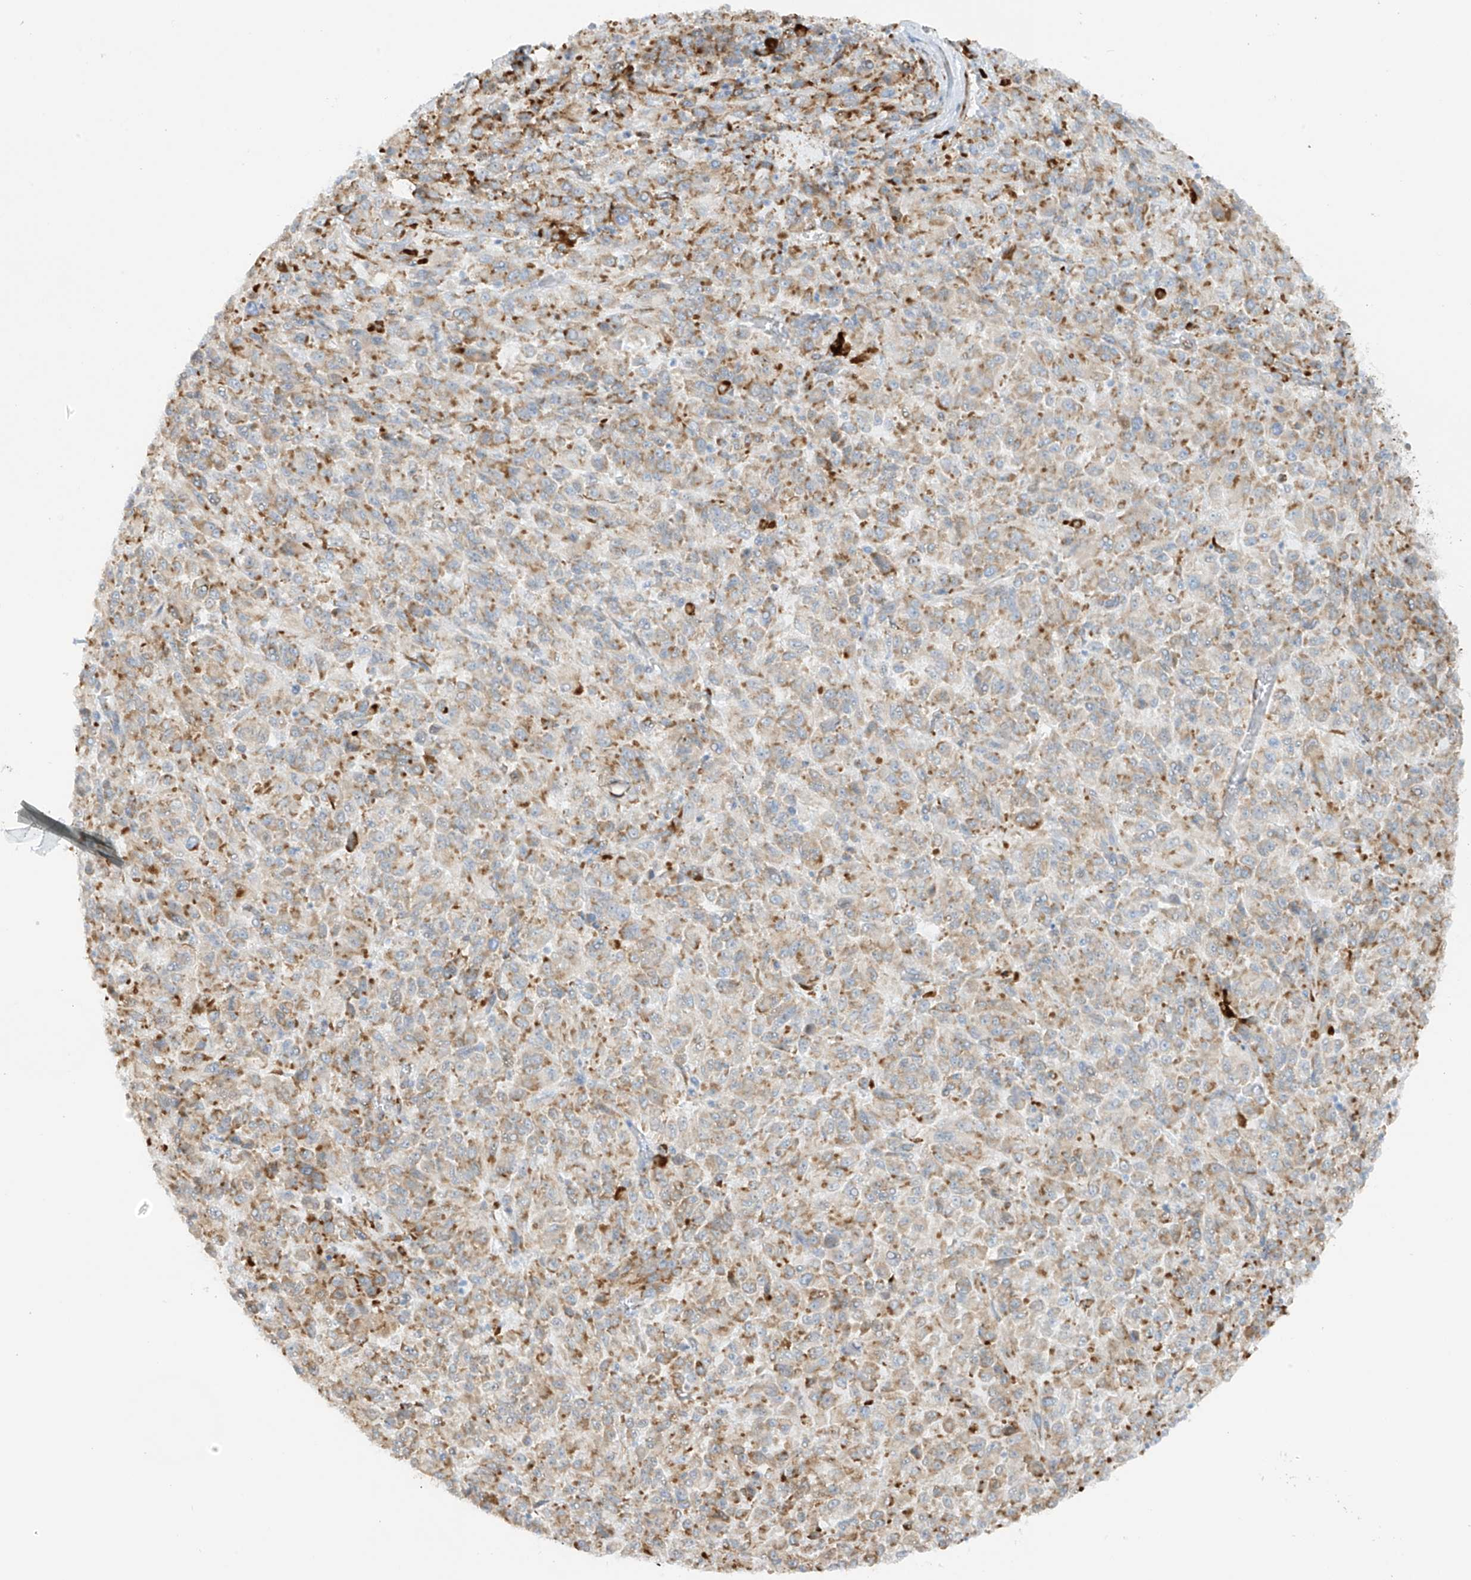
{"staining": {"intensity": "moderate", "quantity": ">75%", "location": "cytoplasmic/membranous"}, "tissue": "melanoma", "cell_type": "Tumor cells", "image_type": "cancer", "snomed": [{"axis": "morphology", "description": "Malignant melanoma, Metastatic site"}, {"axis": "topography", "description": "Lung"}], "caption": "DAB (3,3'-diaminobenzidine) immunohistochemical staining of human melanoma shows moderate cytoplasmic/membranous protein positivity in approximately >75% of tumor cells. The staining was performed using DAB (3,3'-diaminobenzidine) to visualize the protein expression in brown, while the nuclei were stained in blue with hematoxylin (Magnification: 20x).", "gene": "LRRC59", "patient": {"sex": "male", "age": 64}}